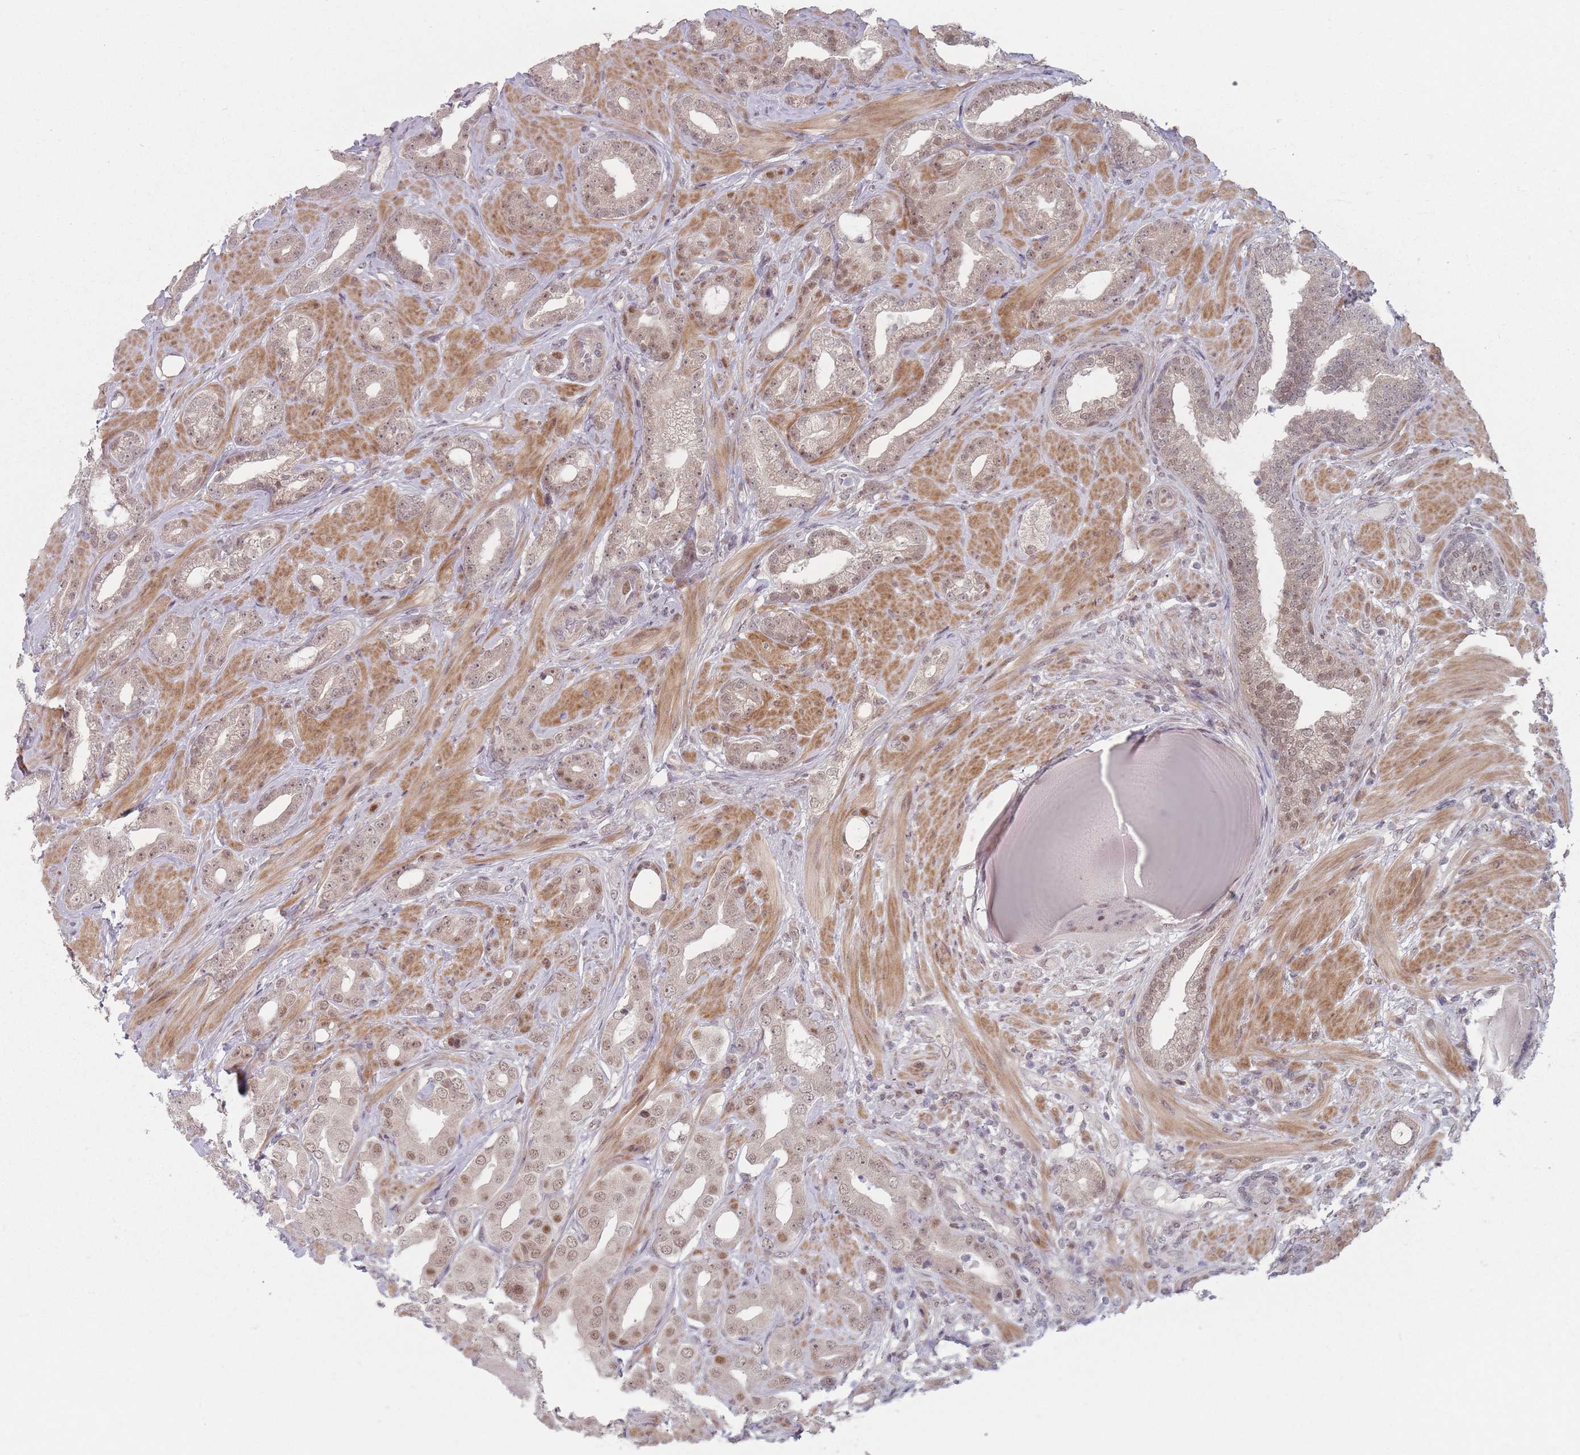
{"staining": {"intensity": "moderate", "quantity": ">75%", "location": "nuclear"}, "tissue": "prostate cancer", "cell_type": "Tumor cells", "image_type": "cancer", "snomed": [{"axis": "morphology", "description": "Adenocarcinoma, Low grade"}, {"axis": "topography", "description": "Prostate"}], "caption": "Immunohistochemical staining of prostate cancer displays medium levels of moderate nuclear protein staining in about >75% of tumor cells.", "gene": "SH3BGRL2", "patient": {"sex": "male", "age": 57}}